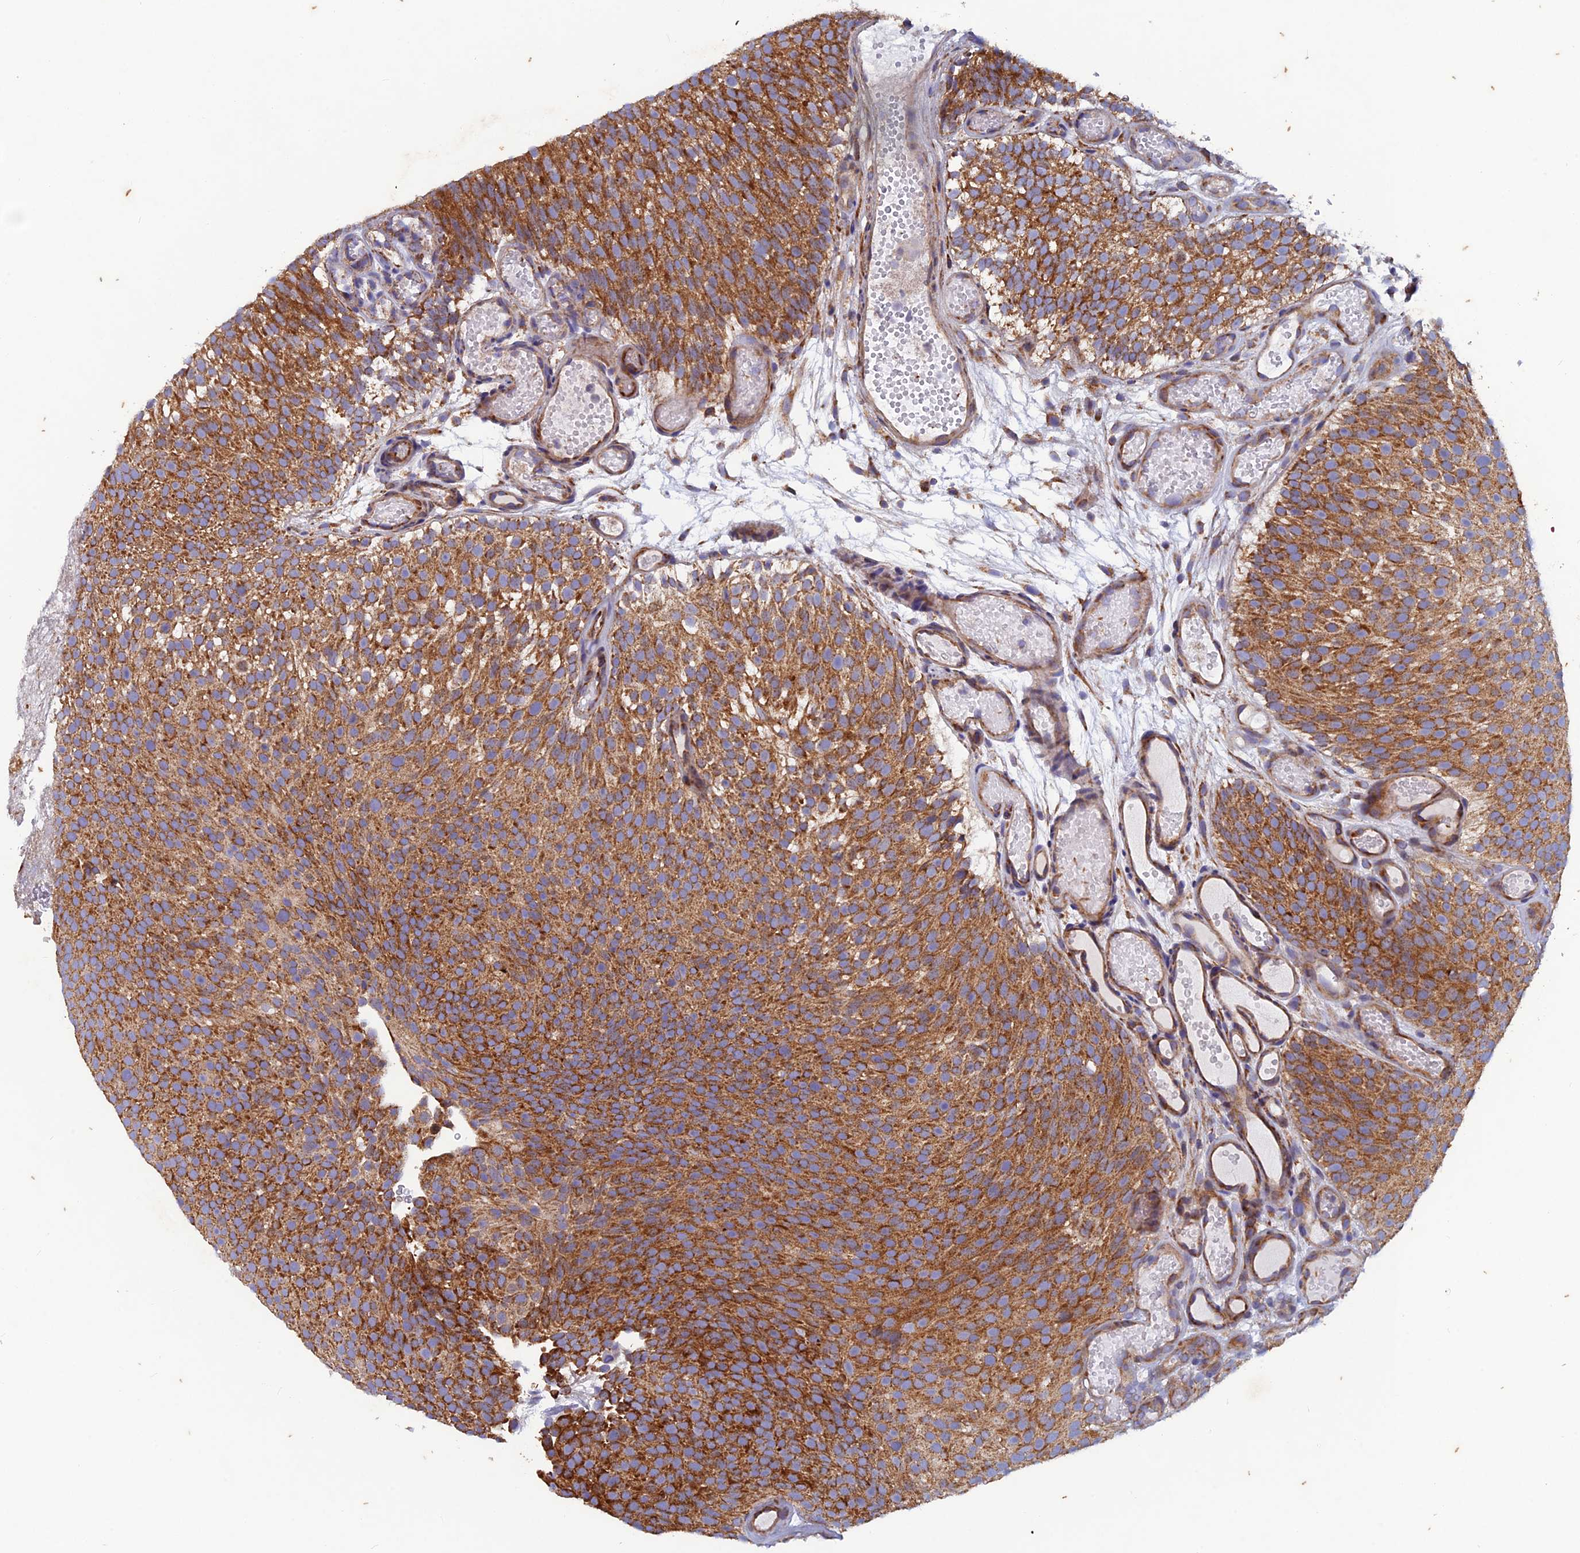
{"staining": {"intensity": "moderate", "quantity": ">75%", "location": "cytoplasmic/membranous"}, "tissue": "urothelial cancer", "cell_type": "Tumor cells", "image_type": "cancer", "snomed": [{"axis": "morphology", "description": "Urothelial carcinoma, Low grade"}, {"axis": "topography", "description": "Urinary bladder"}], "caption": "A brown stain shows moderate cytoplasmic/membranous staining of a protein in human low-grade urothelial carcinoma tumor cells.", "gene": "AP4S1", "patient": {"sex": "male", "age": 78}}